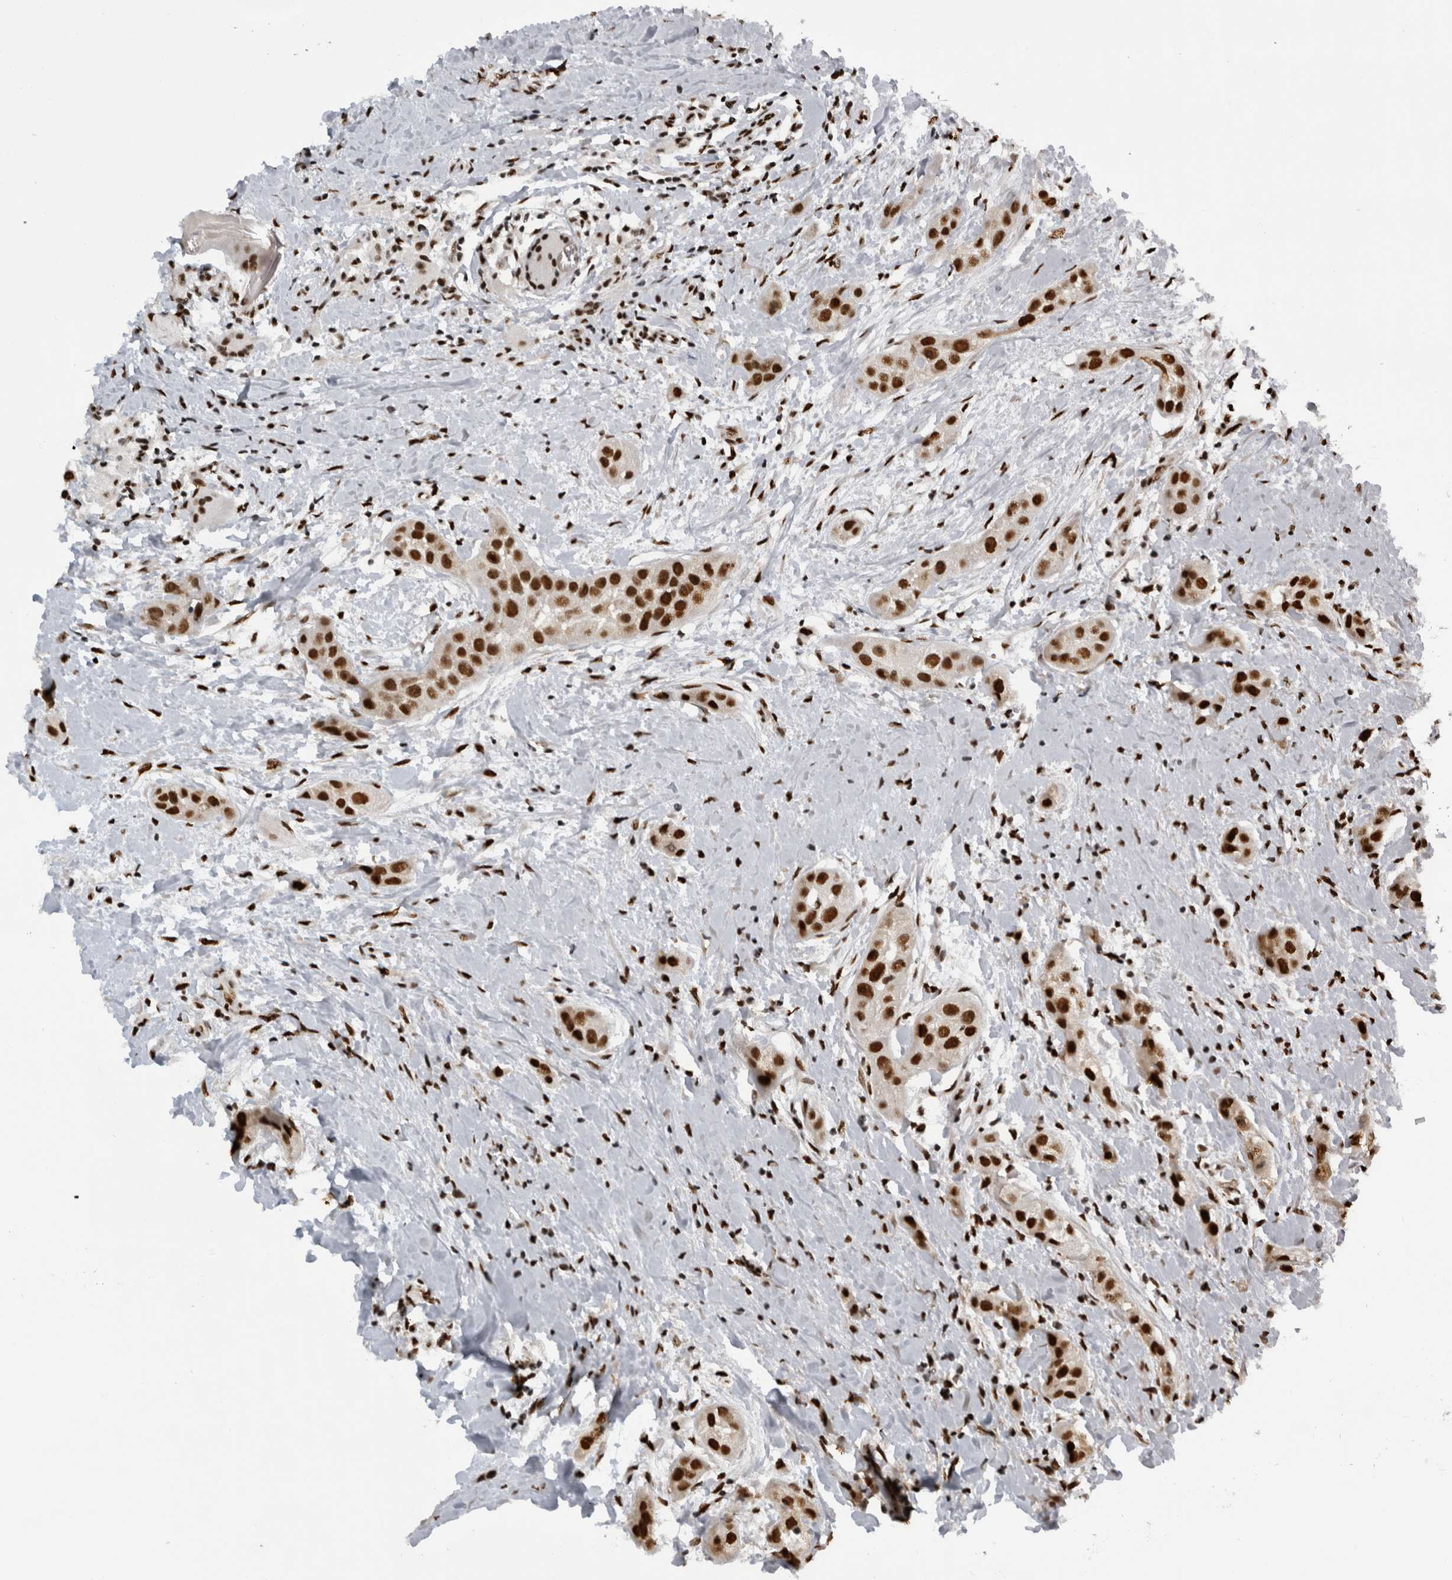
{"staining": {"intensity": "strong", "quantity": ">75%", "location": "nuclear"}, "tissue": "head and neck cancer", "cell_type": "Tumor cells", "image_type": "cancer", "snomed": [{"axis": "morphology", "description": "Normal tissue, NOS"}, {"axis": "morphology", "description": "Squamous cell carcinoma, NOS"}, {"axis": "topography", "description": "Skeletal muscle"}, {"axis": "topography", "description": "Head-Neck"}], "caption": "Head and neck squamous cell carcinoma was stained to show a protein in brown. There is high levels of strong nuclear expression in about >75% of tumor cells.", "gene": "ZSCAN2", "patient": {"sex": "male", "age": 51}}